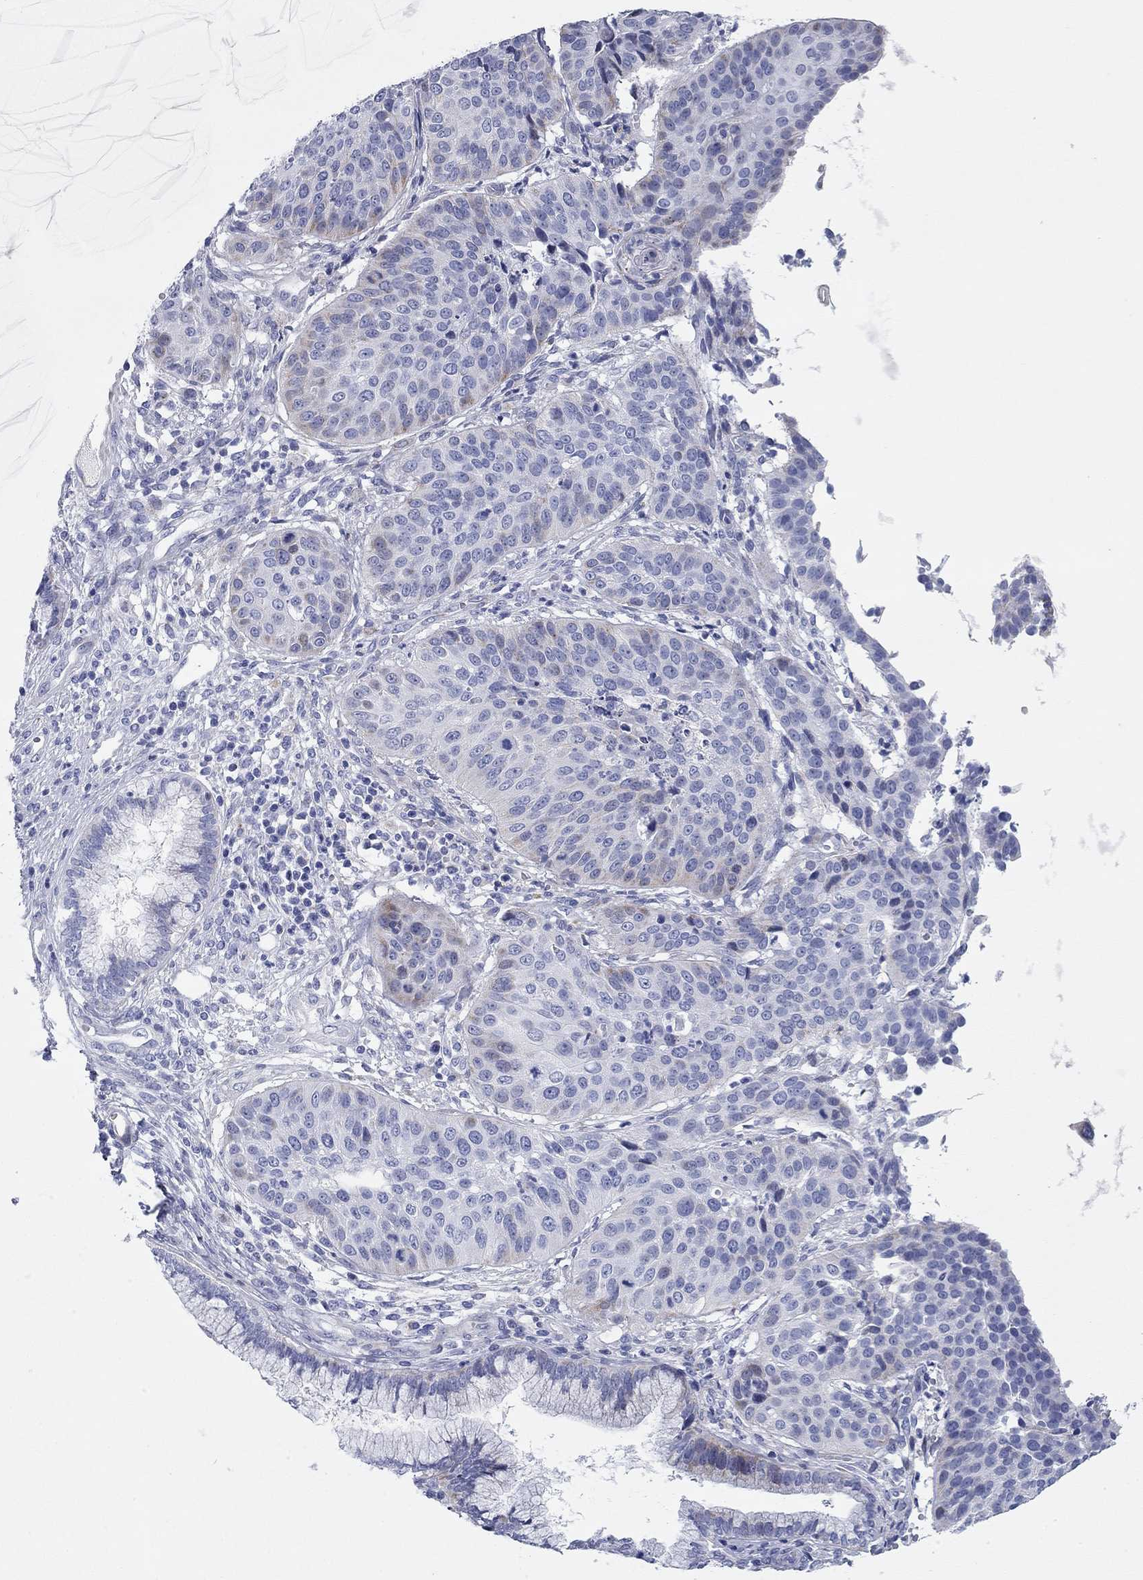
{"staining": {"intensity": "weak", "quantity": "<25%", "location": "cytoplasmic/membranous"}, "tissue": "cervical cancer", "cell_type": "Tumor cells", "image_type": "cancer", "snomed": [{"axis": "morphology", "description": "Normal tissue, NOS"}, {"axis": "morphology", "description": "Squamous cell carcinoma, NOS"}, {"axis": "topography", "description": "Cervix"}], "caption": "High magnification brightfield microscopy of squamous cell carcinoma (cervical) stained with DAB (3,3'-diaminobenzidine) (brown) and counterstained with hematoxylin (blue): tumor cells show no significant staining. The staining was performed using DAB (3,3'-diaminobenzidine) to visualize the protein expression in brown, while the nuclei were stained in blue with hematoxylin (Magnification: 20x).", "gene": "CHI3L2", "patient": {"sex": "female", "age": 39}}